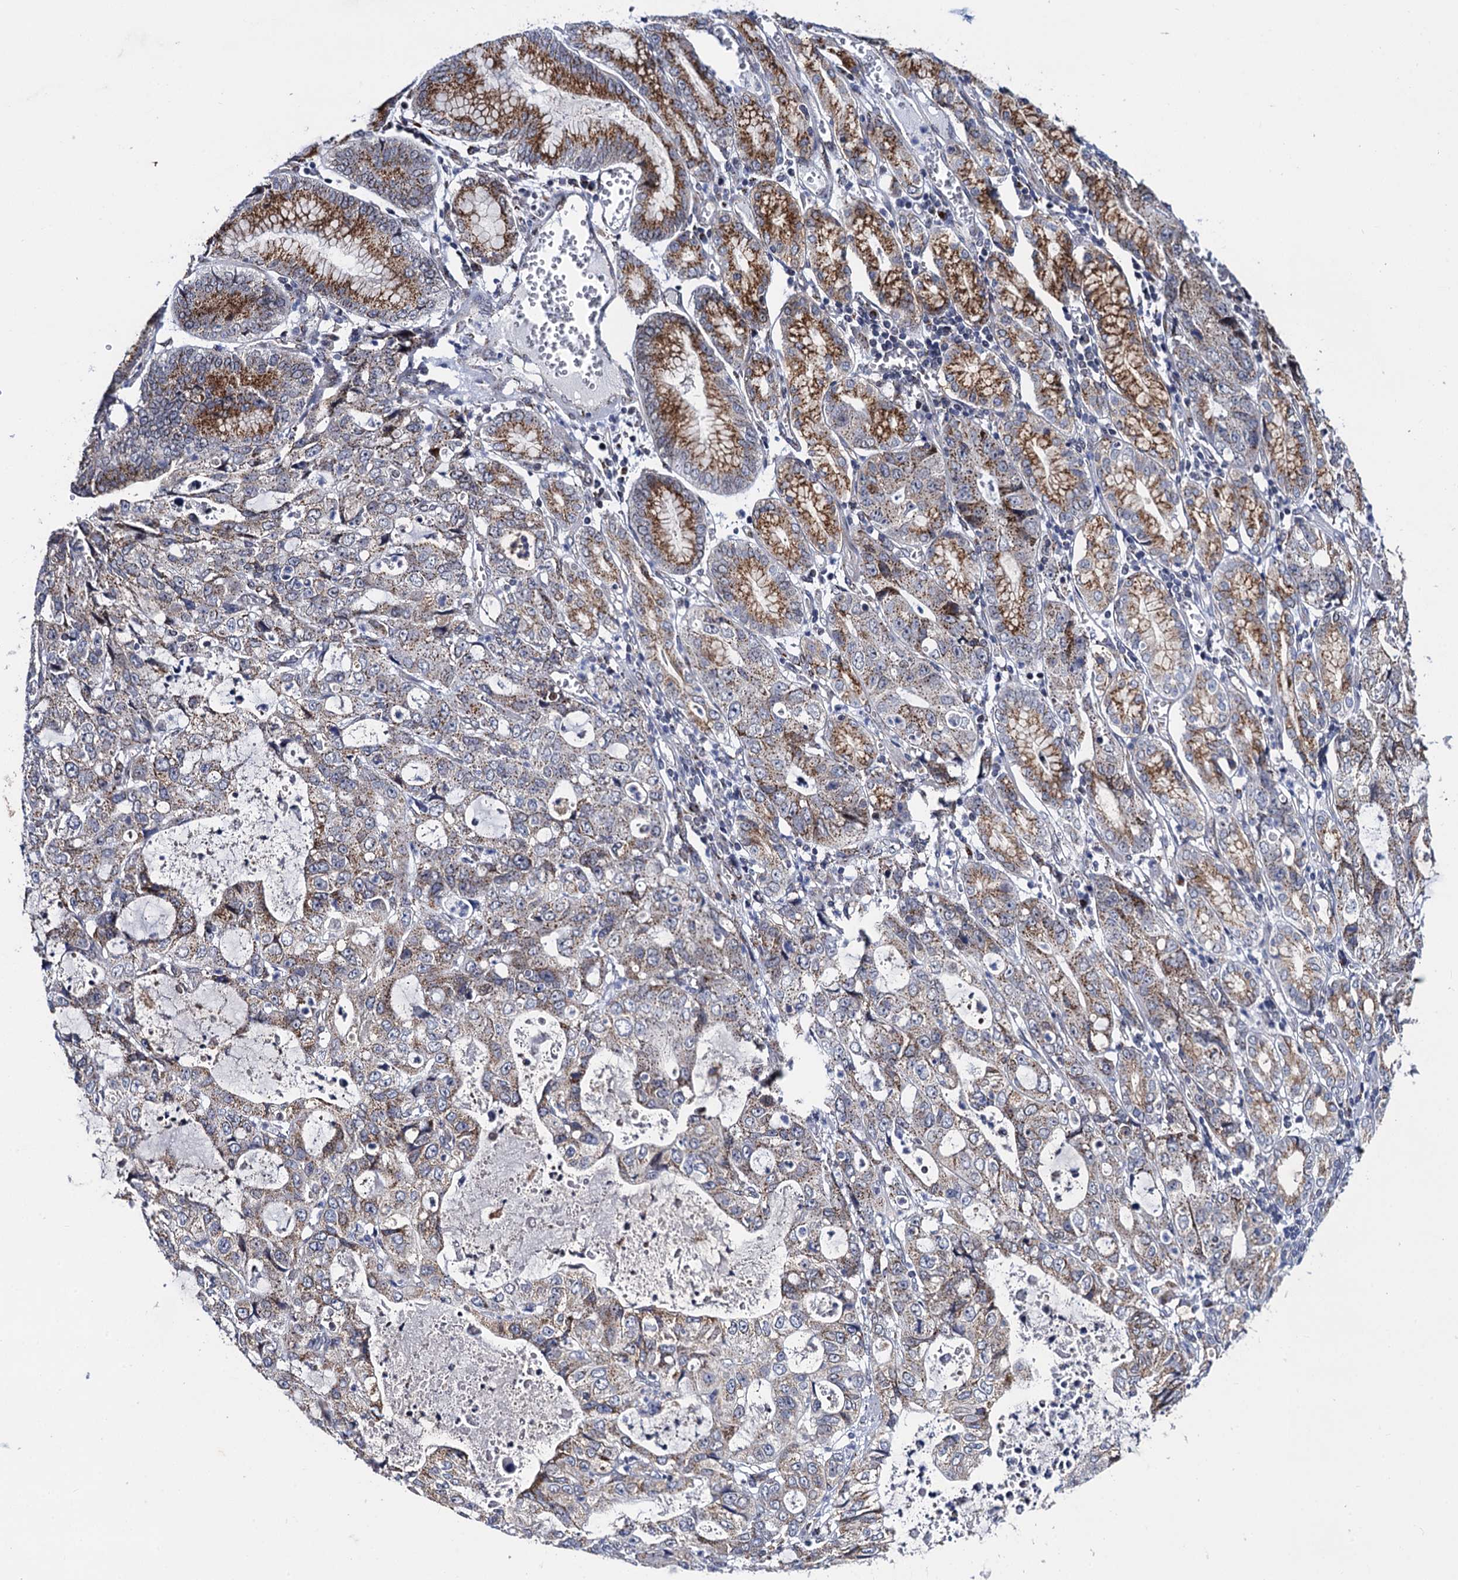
{"staining": {"intensity": "moderate", "quantity": "<25%", "location": "cytoplasmic/membranous"}, "tissue": "stomach cancer", "cell_type": "Tumor cells", "image_type": "cancer", "snomed": [{"axis": "morphology", "description": "Adenocarcinoma, NOS"}, {"axis": "topography", "description": "Stomach, lower"}], "caption": "Immunohistochemistry (IHC) of stomach cancer exhibits low levels of moderate cytoplasmic/membranous positivity in approximately <25% of tumor cells.", "gene": "THAP2", "patient": {"sex": "female", "age": 43}}